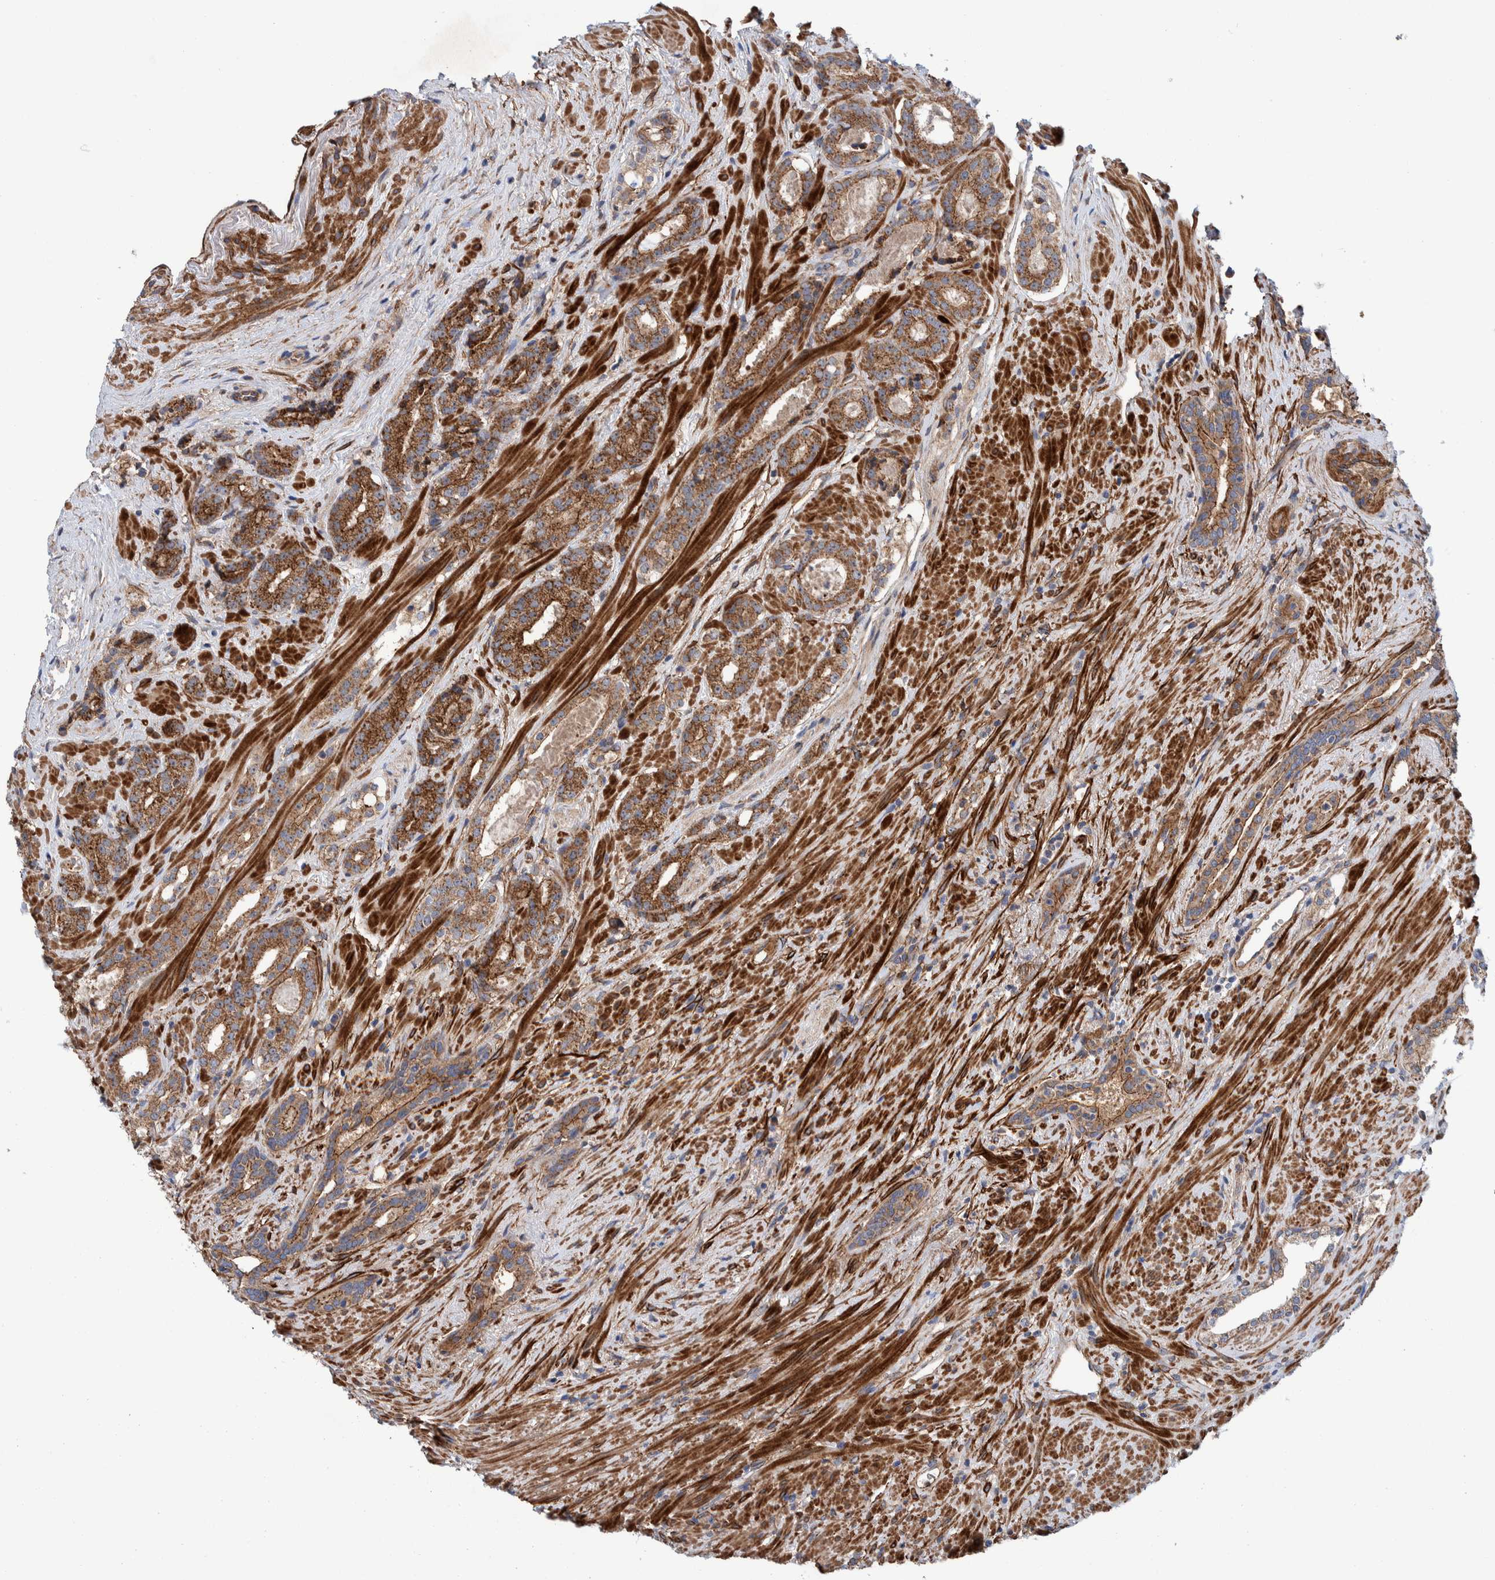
{"staining": {"intensity": "moderate", "quantity": "25%-75%", "location": "cytoplasmic/membranous"}, "tissue": "prostate cancer", "cell_type": "Tumor cells", "image_type": "cancer", "snomed": [{"axis": "morphology", "description": "Adenocarcinoma, High grade"}, {"axis": "topography", "description": "Prostate"}], "caption": "Immunohistochemical staining of human prostate high-grade adenocarcinoma demonstrates medium levels of moderate cytoplasmic/membranous positivity in approximately 25%-75% of tumor cells.", "gene": "SLC25A10", "patient": {"sex": "male", "age": 71}}